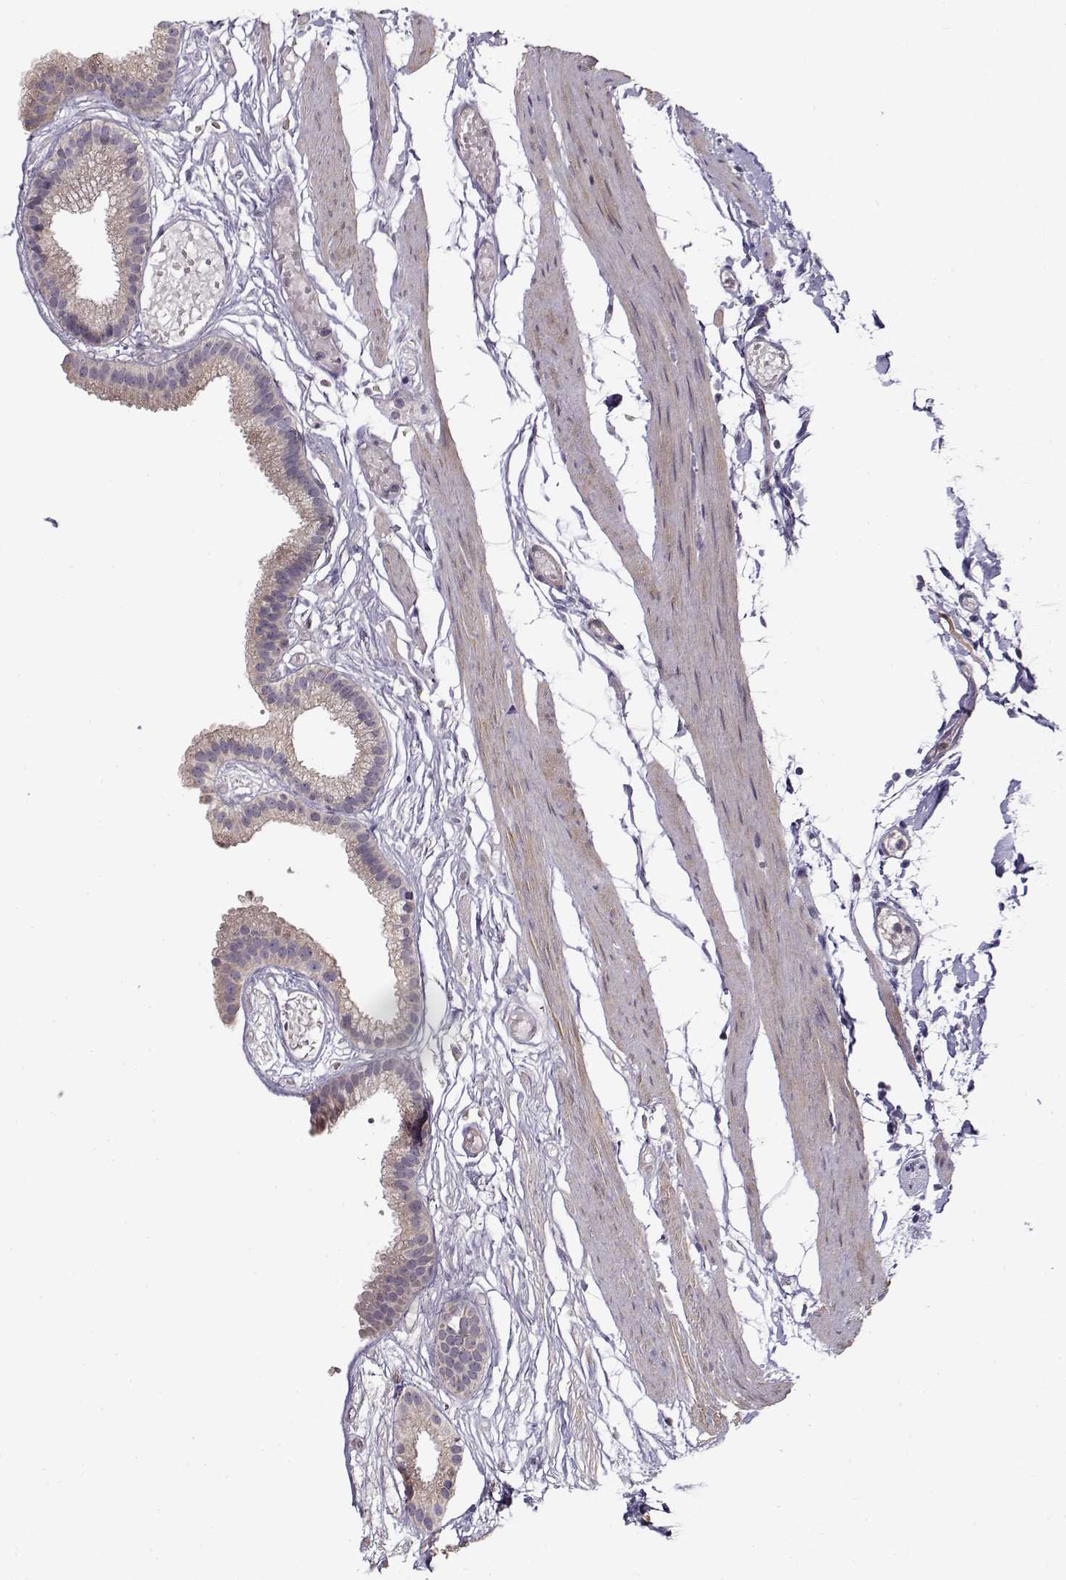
{"staining": {"intensity": "weak", "quantity": "<25%", "location": "cytoplasmic/membranous"}, "tissue": "gallbladder", "cell_type": "Glandular cells", "image_type": "normal", "snomed": [{"axis": "morphology", "description": "Normal tissue, NOS"}, {"axis": "topography", "description": "Gallbladder"}], "caption": "Gallbladder was stained to show a protein in brown. There is no significant expression in glandular cells. Brightfield microscopy of immunohistochemistry stained with DAB (brown) and hematoxylin (blue), captured at high magnification.", "gene": "ENTPD8", "patient": {"sex": "female", "age": 45}}